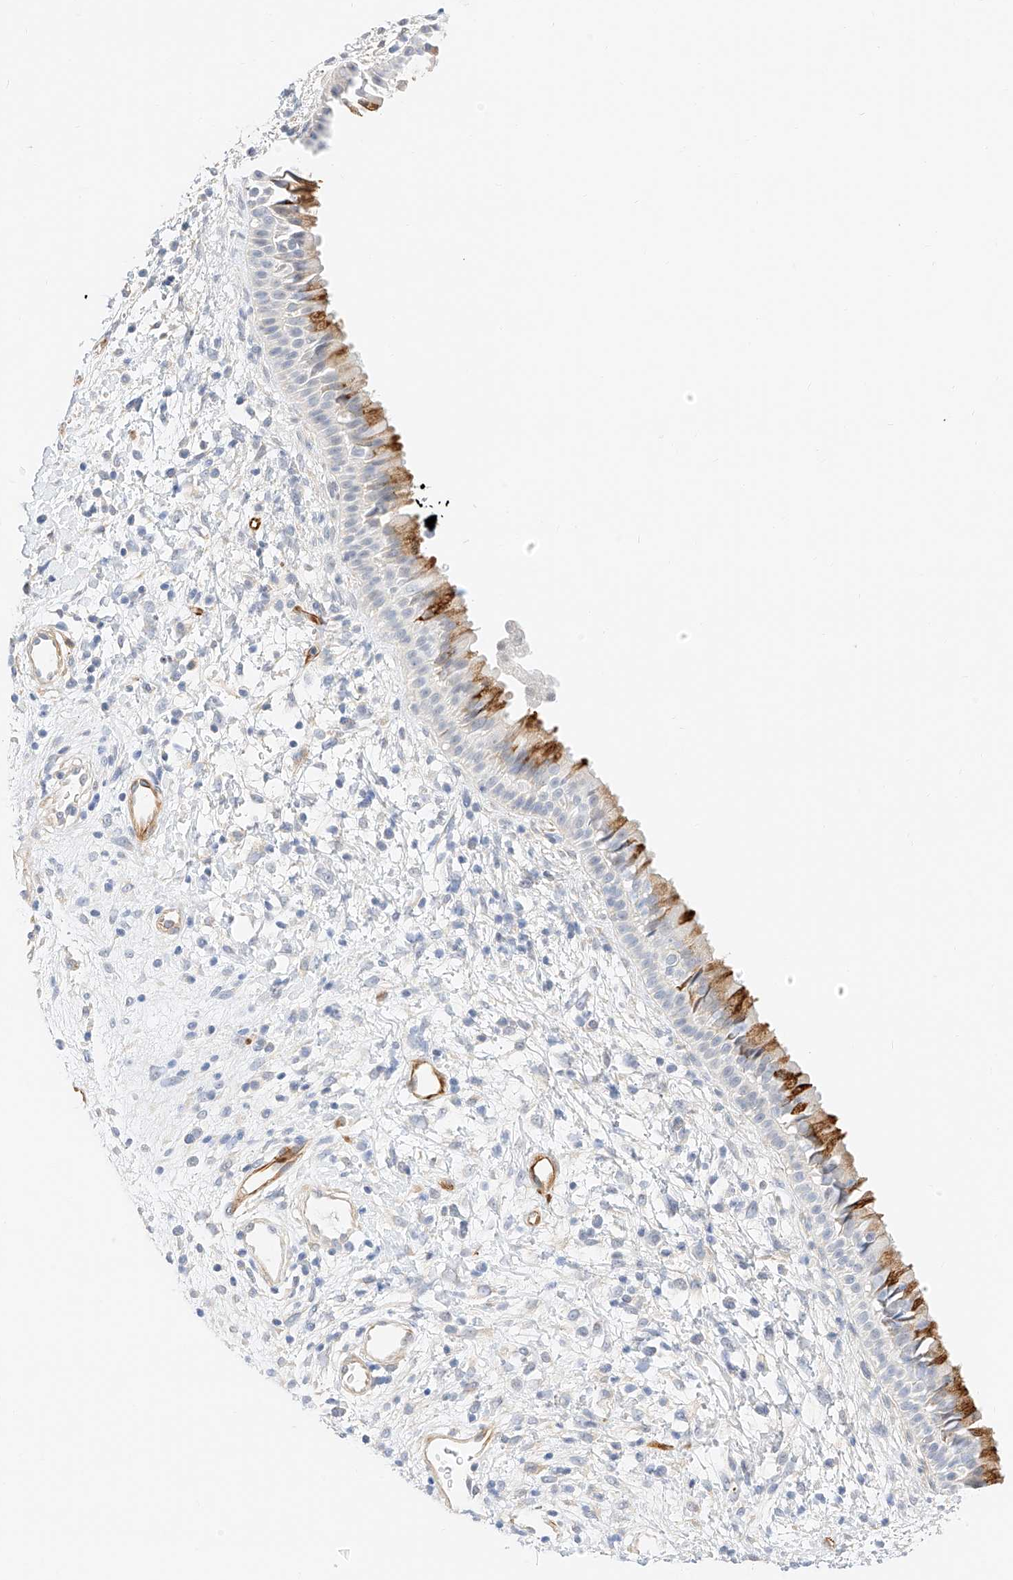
{"staining": {"intensity": "moderate", "quantity": "<25%", "location": "cytoplasmic/membranous"}, "tissue": "nasopharynx", "cell_type": "Respiratory epithelial cells", "image_type": "normal", "snomed": [{"axis": "morphology", "description": "Normal tissue, NOS"}, {"axis": "topography", "description": "Nasopharynx"}], "caption": "Moderate cytoplasmic/membranous protein positivity is appreciated in approximately <25% of respiratory epithelial cells in nasopharynx. The staining was performed using DAB (3,3'-diaminobenzidine), with brown indicating positive protein expression. Nuclei are stained blue with hematoxylin.", "gene": "CDCP2", "patient": {"sex": "male", "age": 22}}